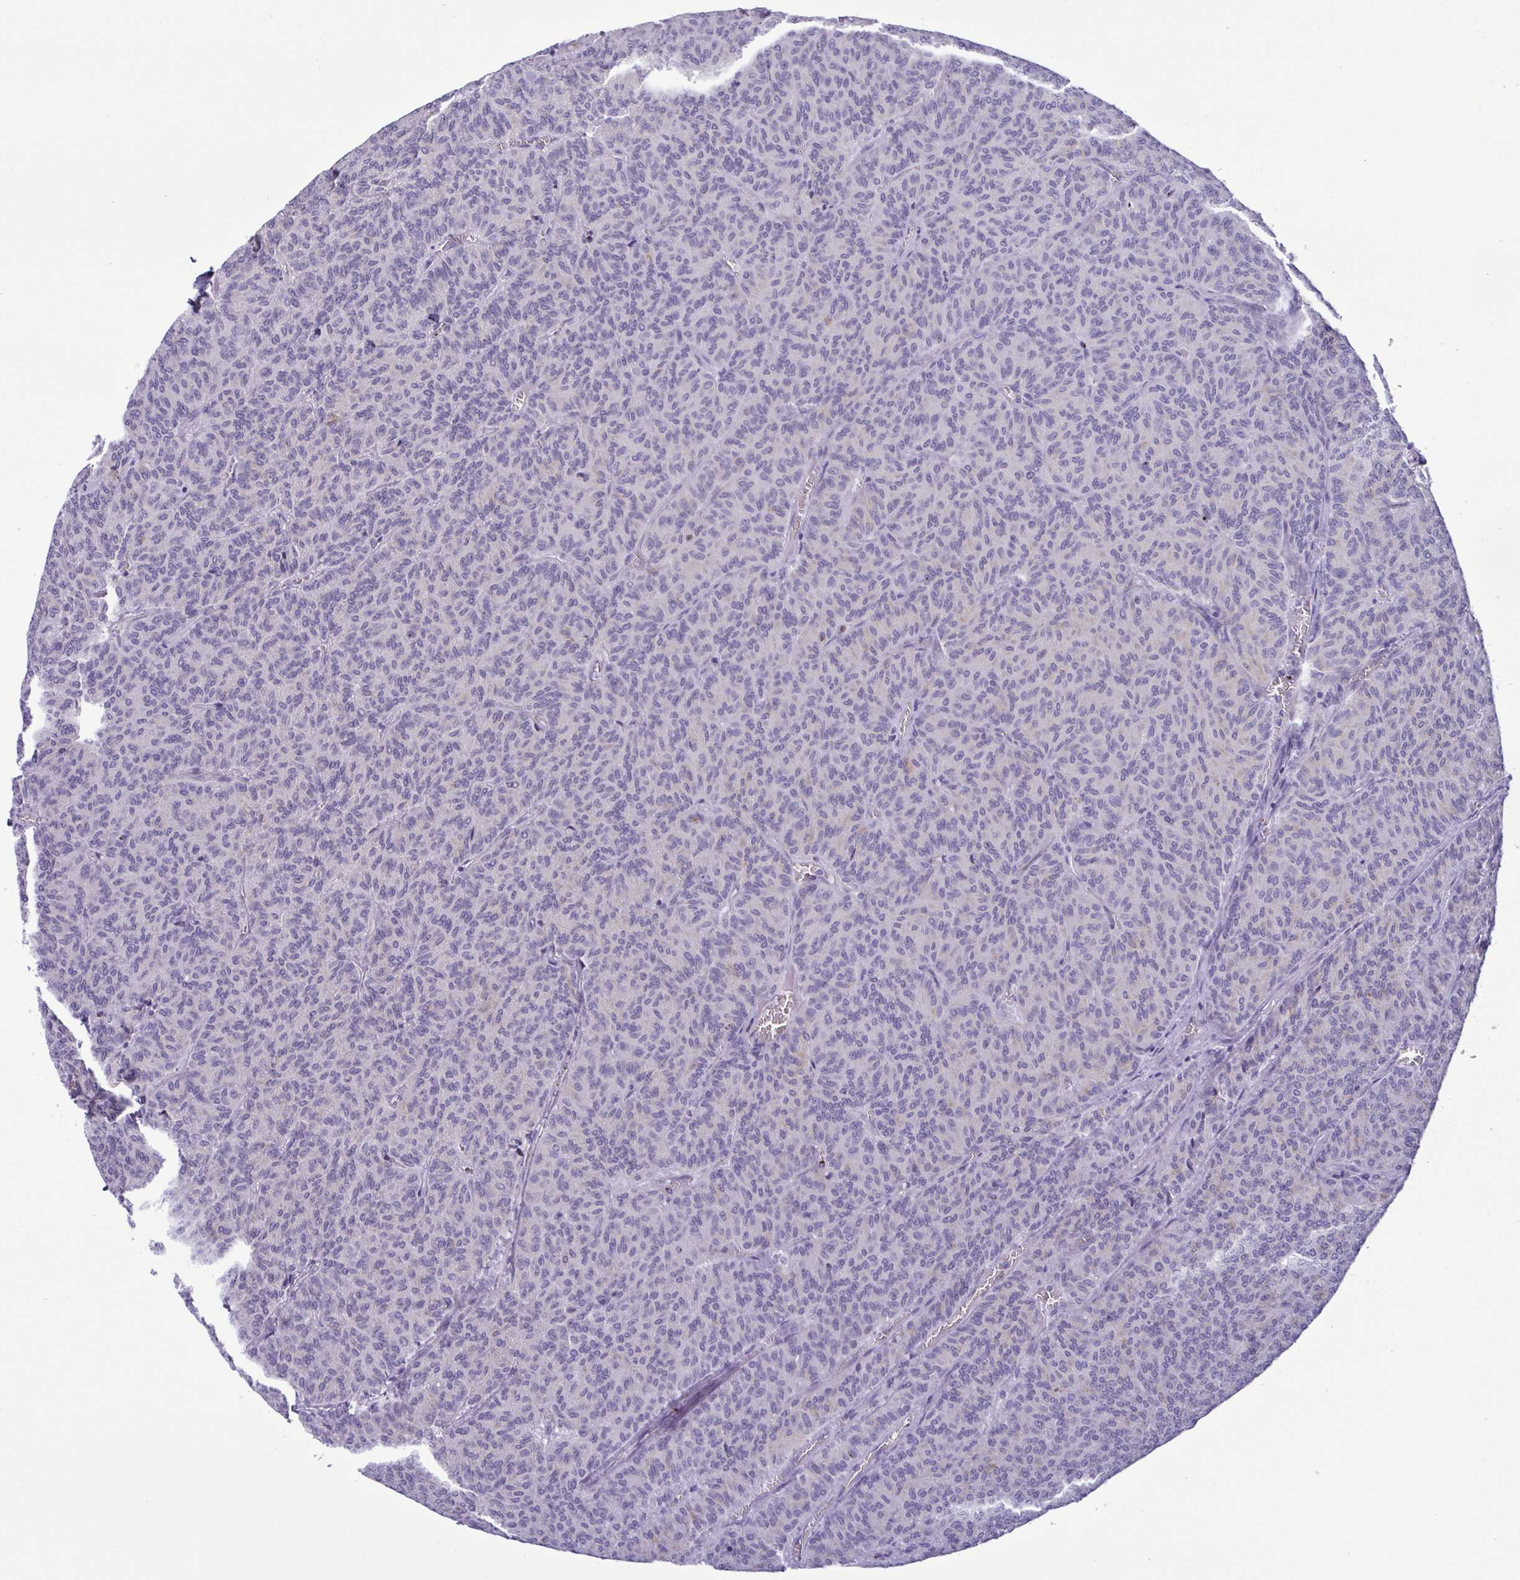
{"staining": {"intensity": "negative", "quantity": "none", "location": "none"}, "tissue": "carcinoid", "cell_type": "Tumor cells", "image_type": "cancer", "snomed": [{"axis": "morphology", "description": "Carcinoid, malignant, NOS"}, {"axis": "topography", "description": "Lung"}], "caption": "A high-resolution photomicrograph shows IHC staining of carcinoid, which displays no significant expression in tumor cells. (Brightfield microscopy of DAB immunohistochemistry at high magnification).", "gene": "SREBF1", "patient": {"sex": "male", "age": 61}}